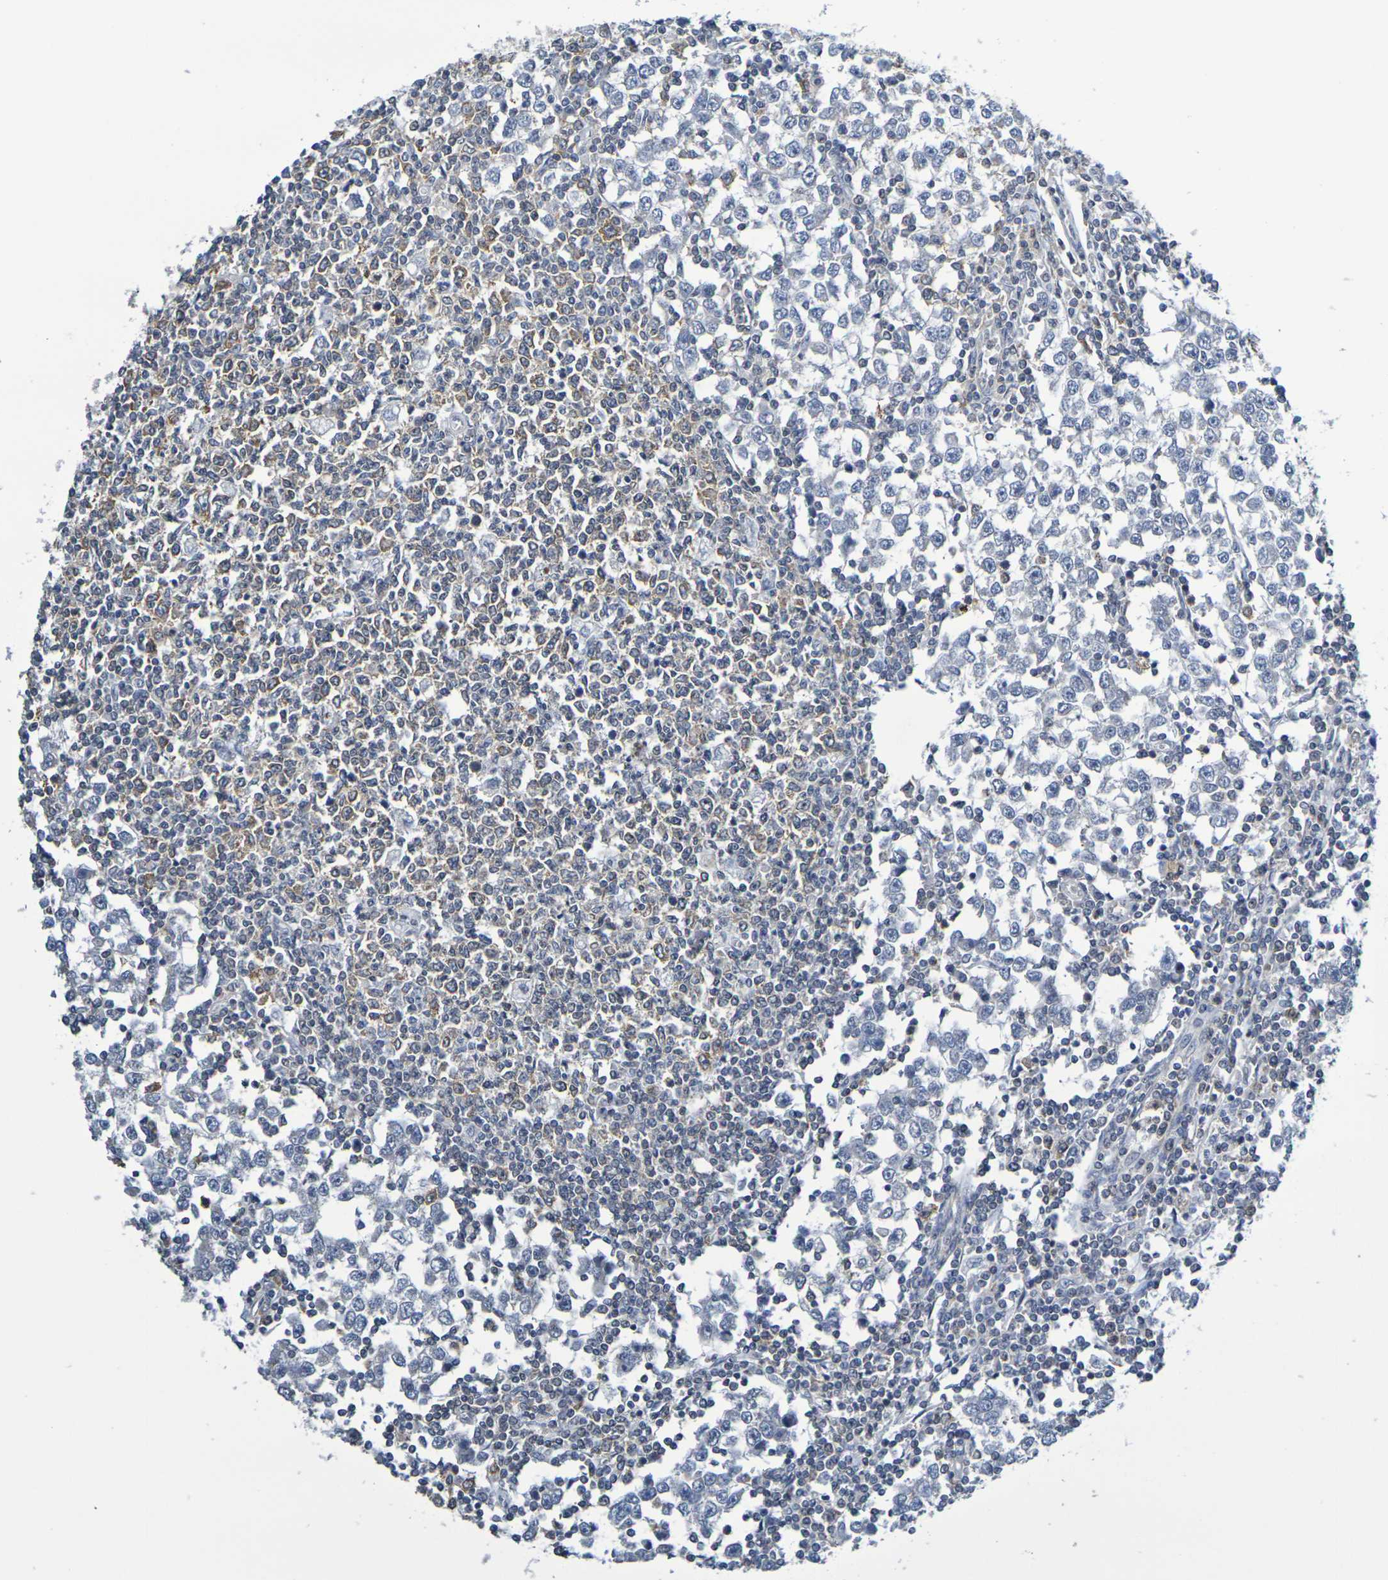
{"staining": {"intensity": "moderate", "quantity": ">75%", "location": "cytoplasmic/membranous"}, "tissue": "testis cancer", "cell_type": "Tumor cells", "image_type": "cancer", "snomed": [{"axis": "morphology", "description": "Seminoma, NOS"}, {"axis": "topography", "description": "Testis"}], "caption": "An image showing moderate cytoplasmic/membranous positivity in approximately >75% of tumor cells in testis cancer, as visualized by brown immunohistochemical staining.", "gene": "CHRNB1", "patient": {"sex": "male", "age": 65}}